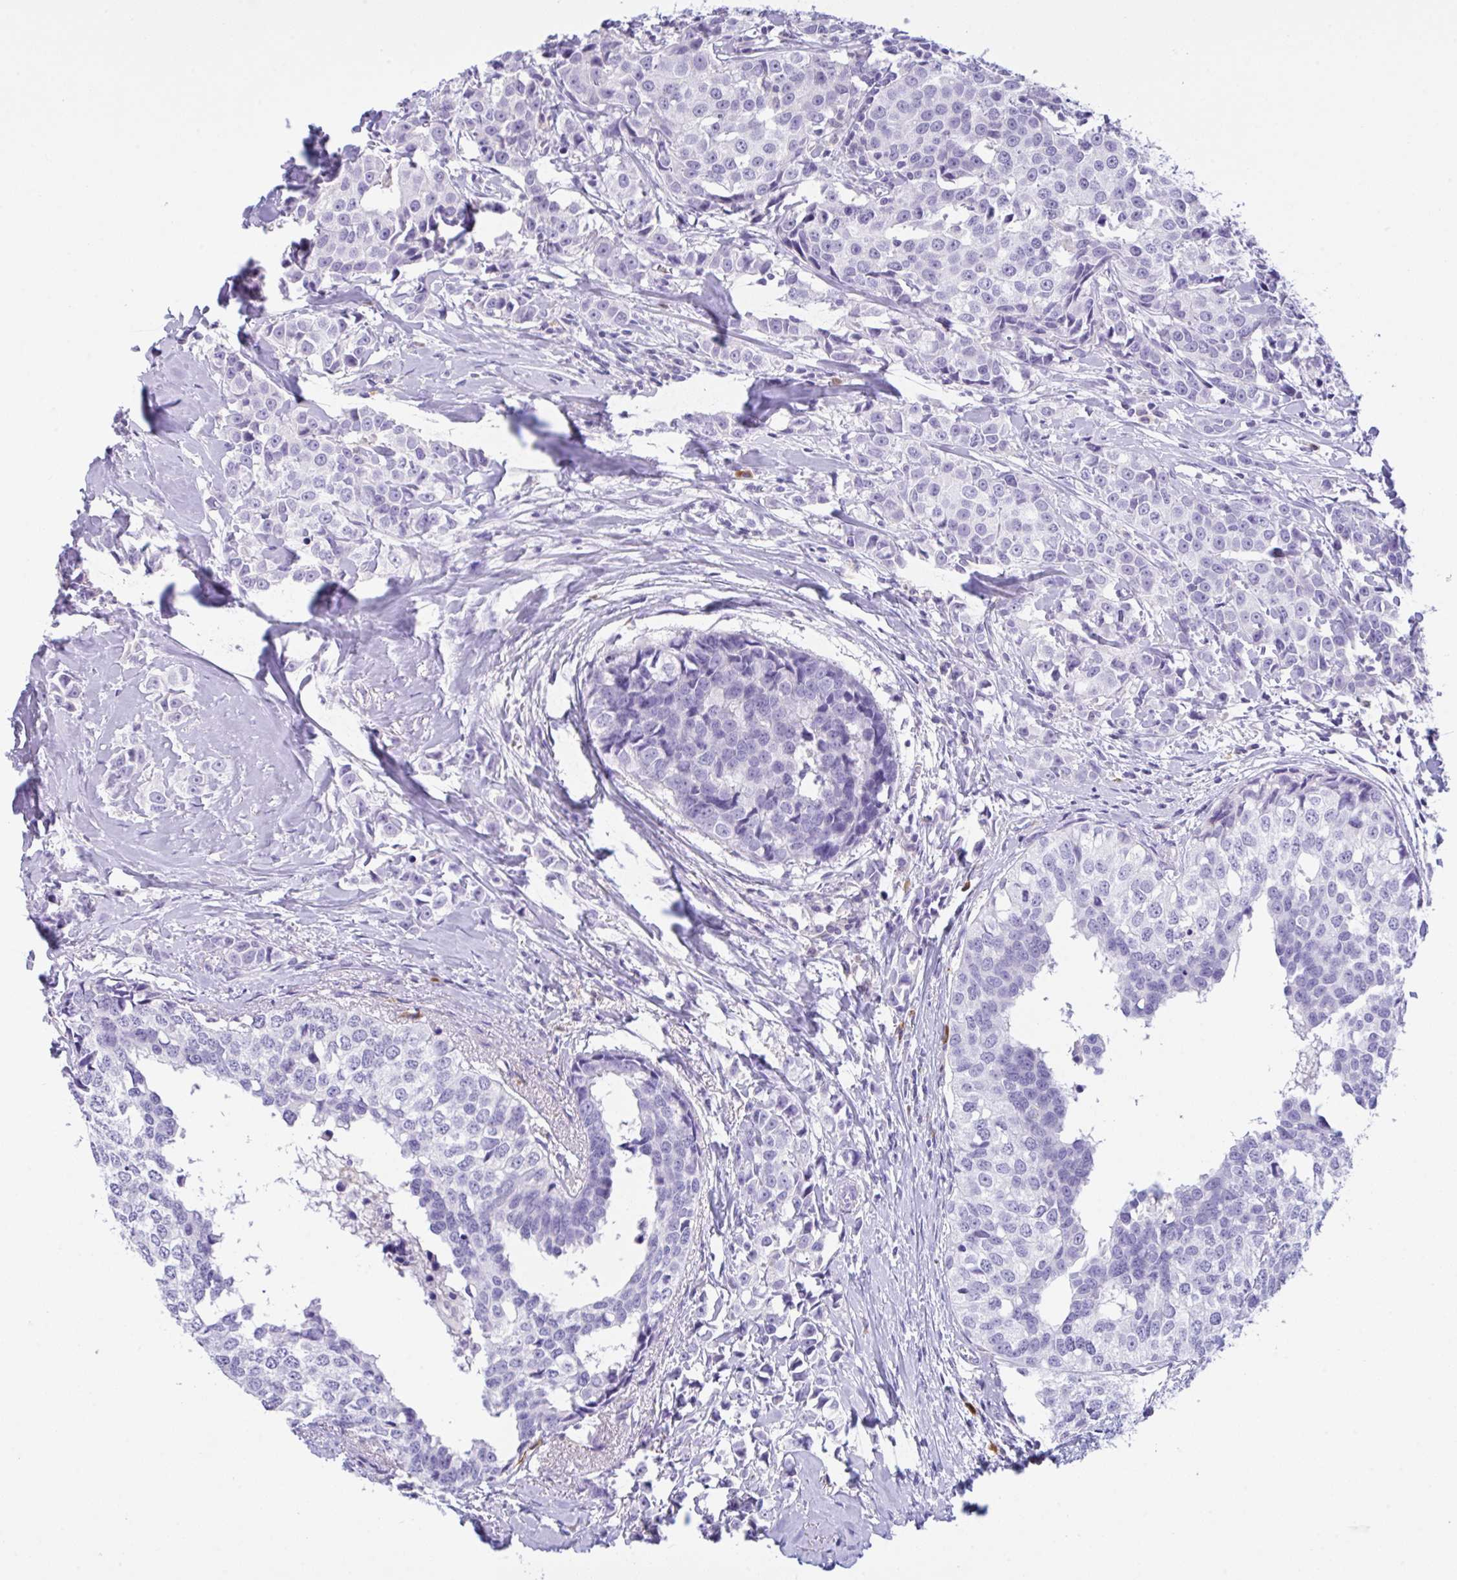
{"staining": {"intensity": "negative", "quantity": "none", "location": "none"}, "tissue": "breast cancer", "cell_type": "Tumor cells", "image_type": "cancer", "snomed": [{"axis": "morphology", "description": "Duct carcinoma"}, {"axis": "topography", "description": "Breast"}], "caption": "An immunohistochemistry (IHC) histopathology image of breast cancer is shown. There is no staining in tumor cells of breast cancer.", "gene": "NCF1", "patient": {"sex": "female", "age": 80}}